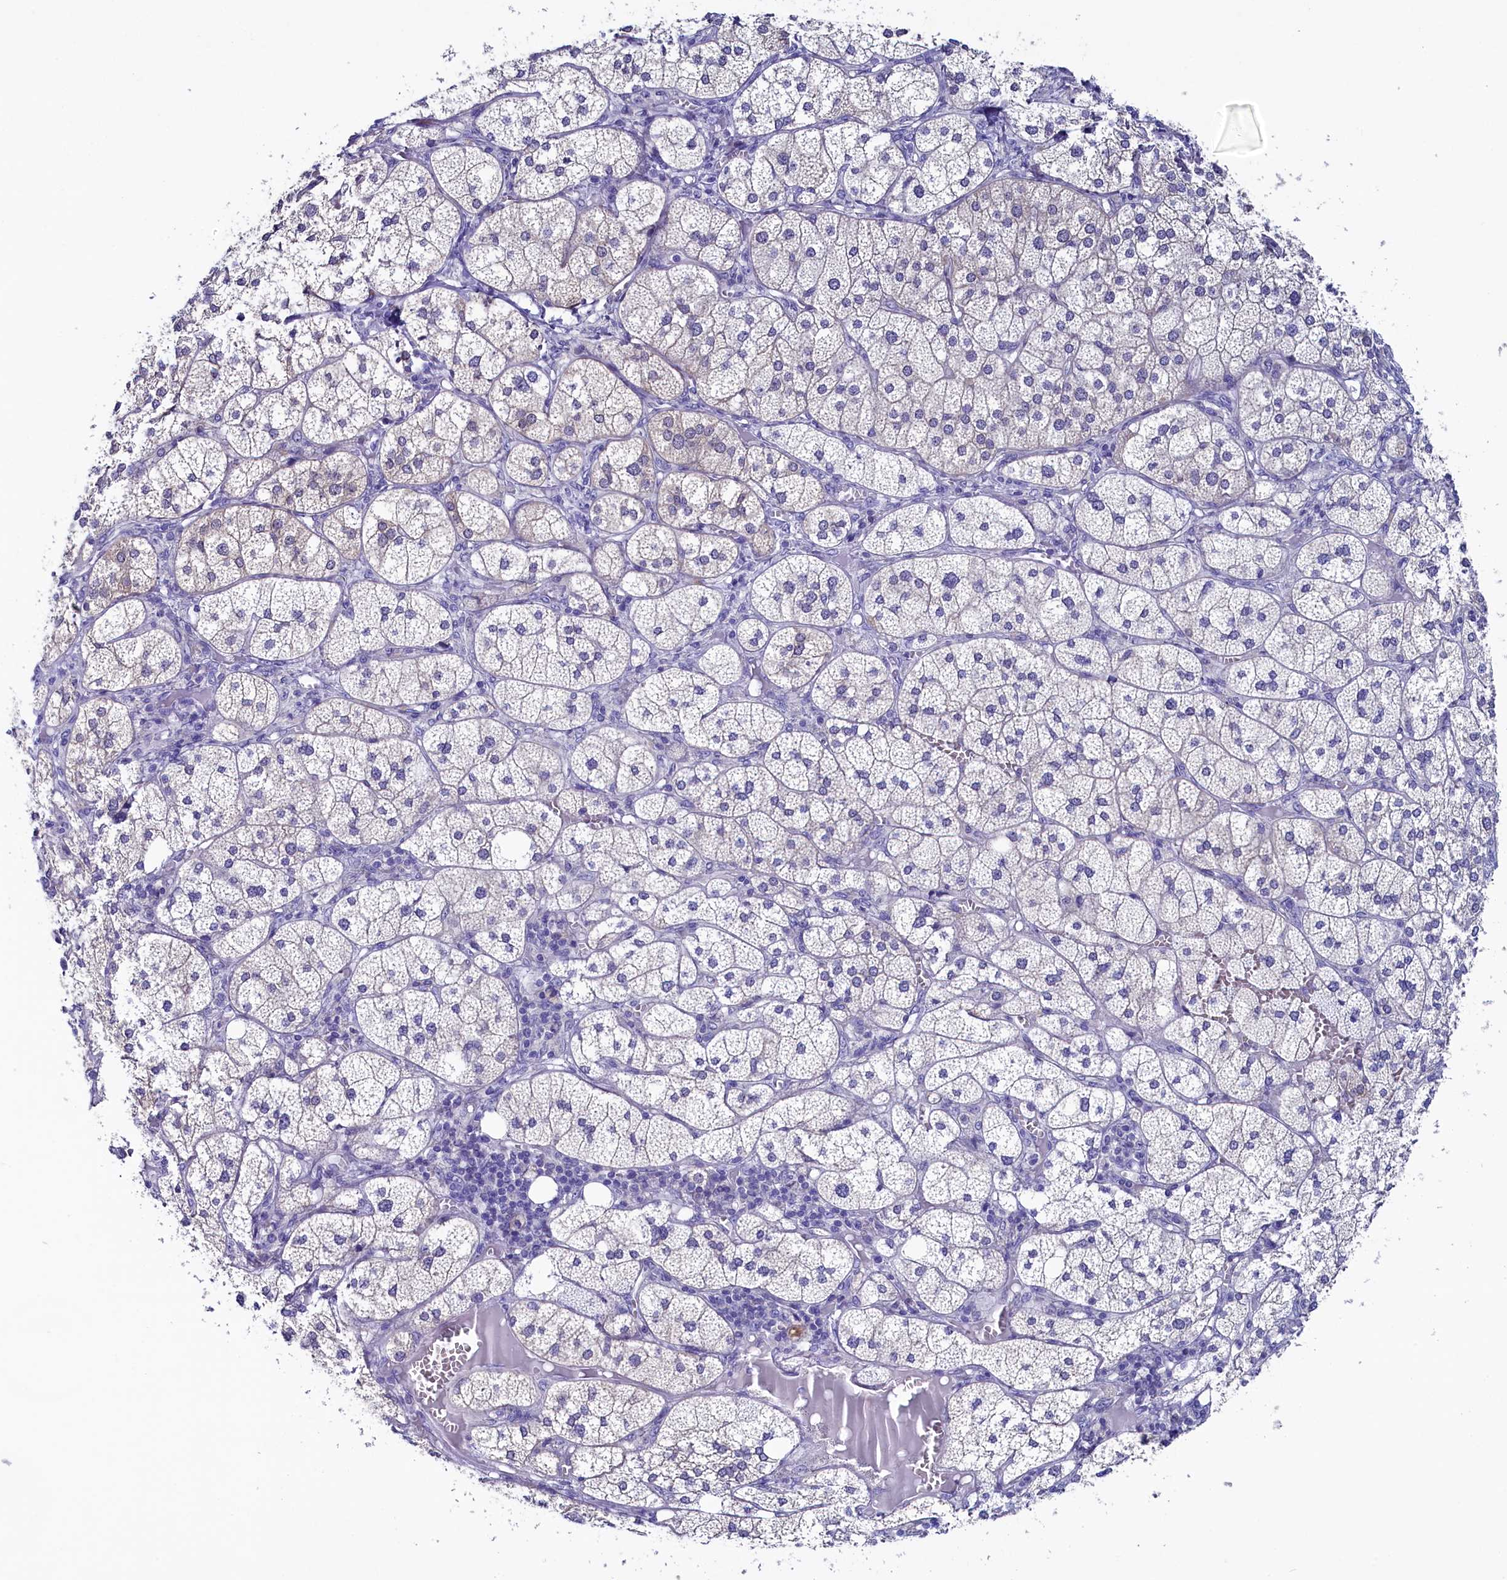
{"staining": {"intensity": "weak", "quantity": "25%-75%", "location": "cytoplasmic/membranous"}, "tissue": "adrenal gland", "cell_type": "Glandular cells", "image_type": "normal", "snomed": [{"axis": "morphology", "description": "Normal tissue, NOS"}, {"axis": "topography", "description": "Adrenal gland"}], "caption": "Adrenal gland stained with DAB (3,3'-diaminobenzidine) IHC displays low levels of weak cytoplasmic/membranous staining in about 25%-75% of glandular cells.", "gene": "CIAPIN1", "patient": {"sex": "female", "age": 61}}